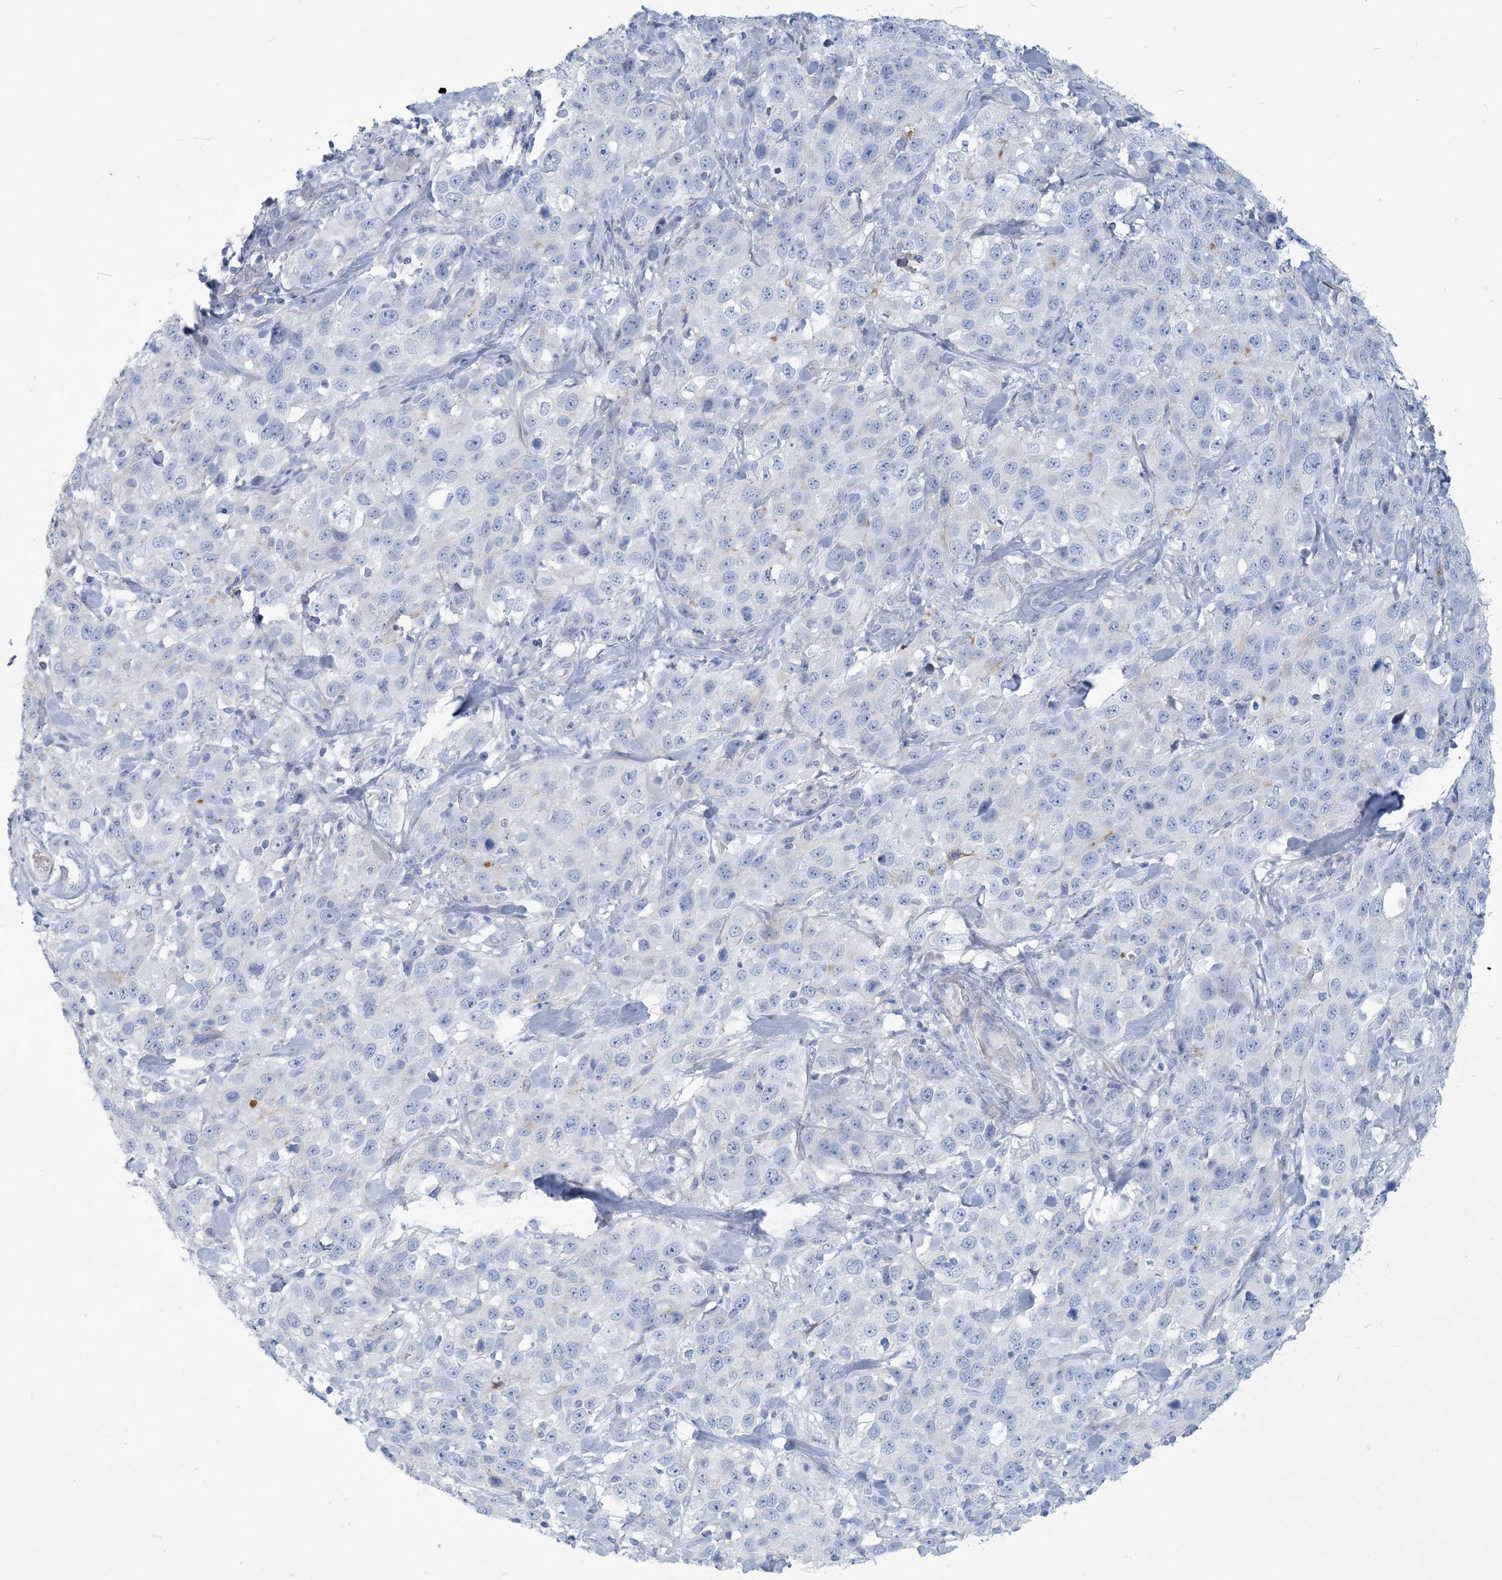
{"staining": {"intensity": "negative", "quantity": "none", "location": "none"}, "tissue": "stomach cancer", "cell_type": "Tumor cells", "image_type": "cancer", "snomed": [{"axis": "morphology", "description": "Normal tissue, NOS"}, {"axis": "morphology", "description": "Adenocarcinoma, NOS"}, {"axis": "topography", "description": "Lymph node"}, {"axis": "topography", "description": "Stomach"}], "caption": "Immunohistochemistry (IHC) histopathology image of neoplastic tissue: human stomach cancer stained with DAB (3,3'-diaminobenzidine) demonstrates no significant protein expression in tumor cells.", "gene": "MOXD1", "patient": {"sex": "male", "age": 48}}